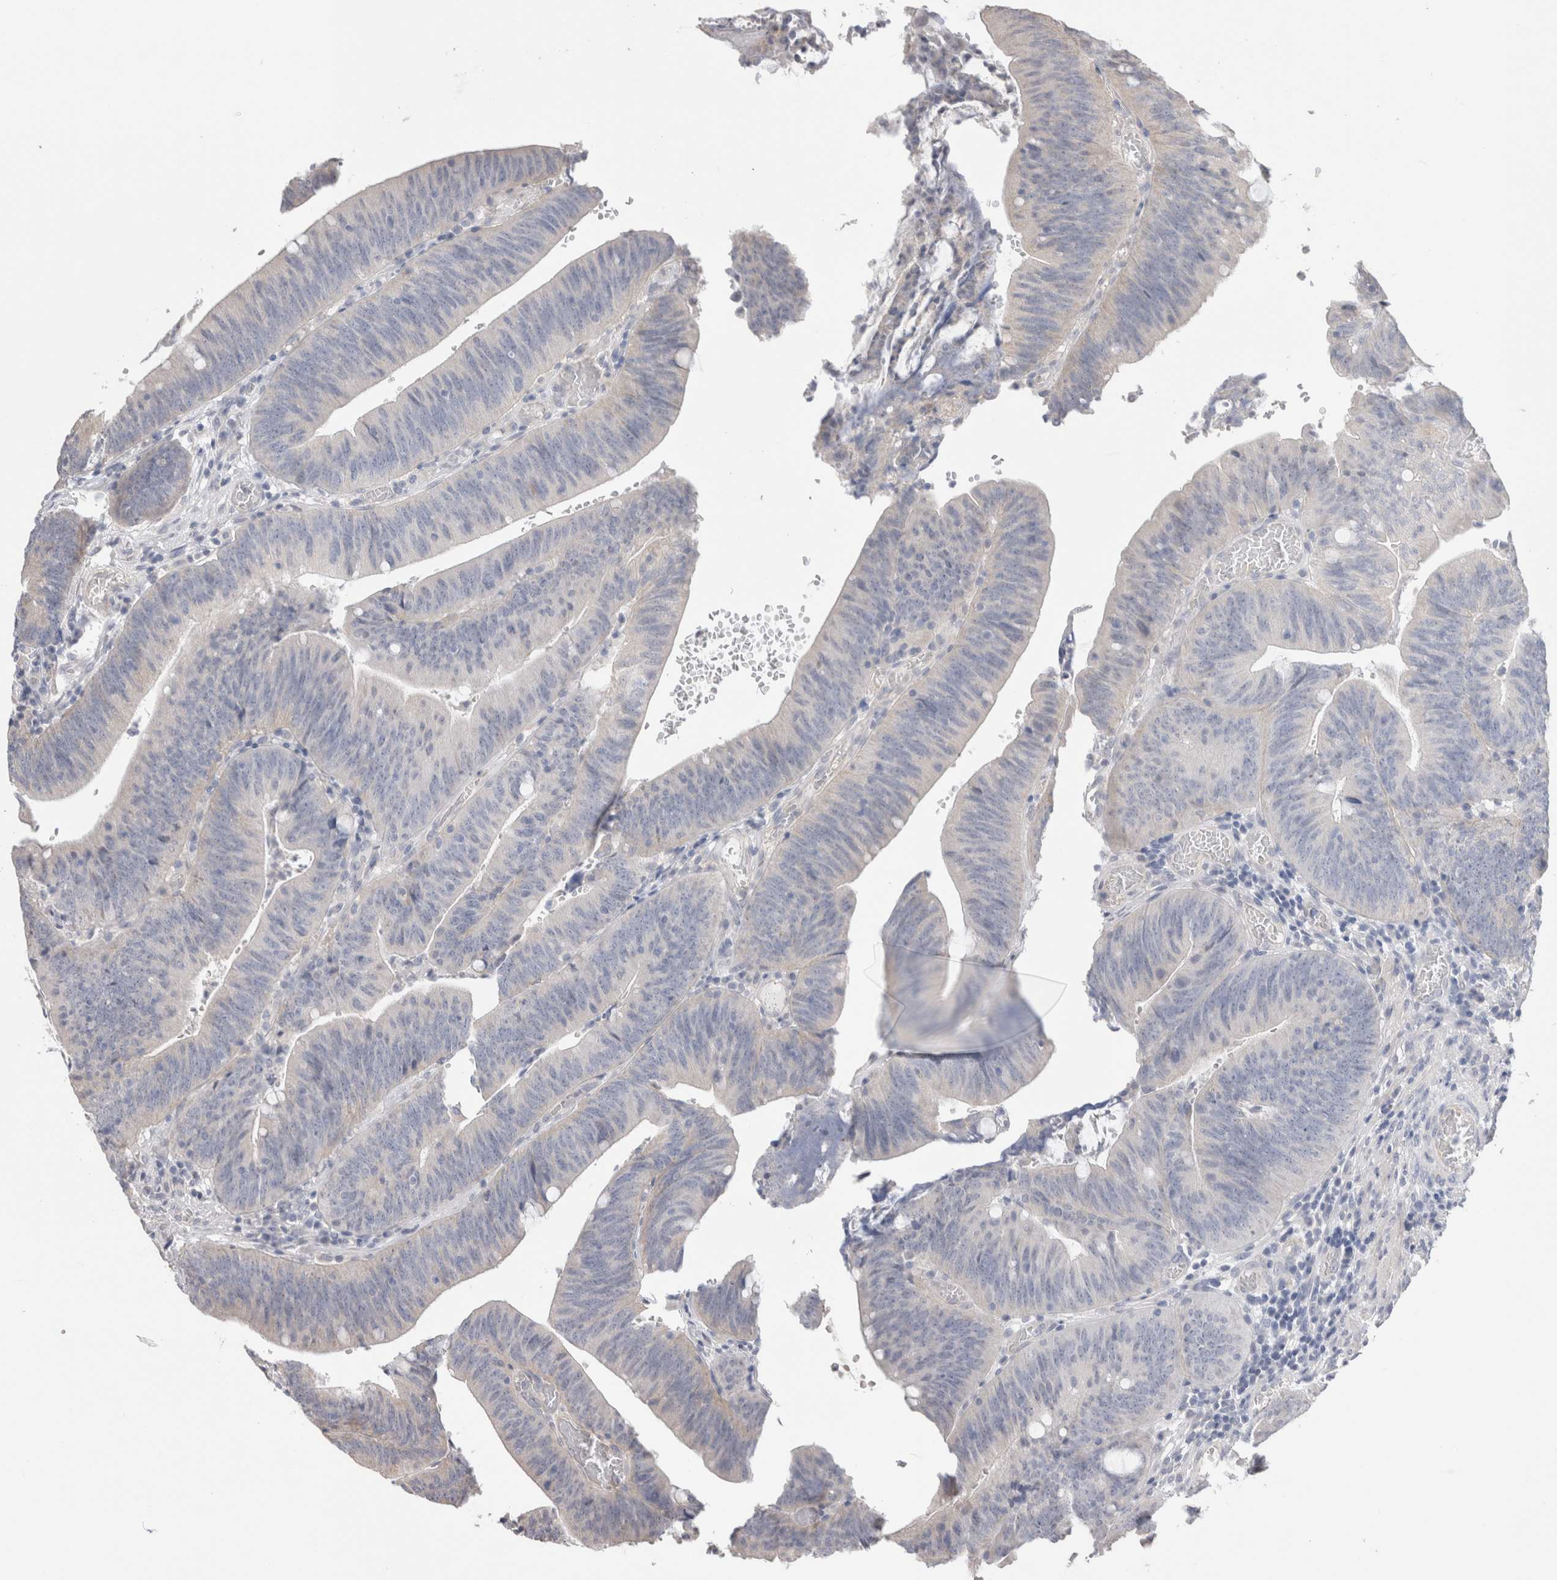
{"staining": {"intensity": "negative", "quantity": "none", "location": "none"}, "tissue": "colorectal cancer", "cell_type": "Tumor cells", "image_type": "cancer", "snomed": [{"axis": "morphology", "description": "Normal tissue, NOS"}, {"axis": "morphology", "description": "Adenocarcinoma, NOS"}, {"axis": "topography", "description": "Rectum"}], "caption": "Protein analysis of colorectal cancer displays no significant positivity in tumor cells.", "gene": "DMD", "patient": {"sex": "female", "age": 66}}